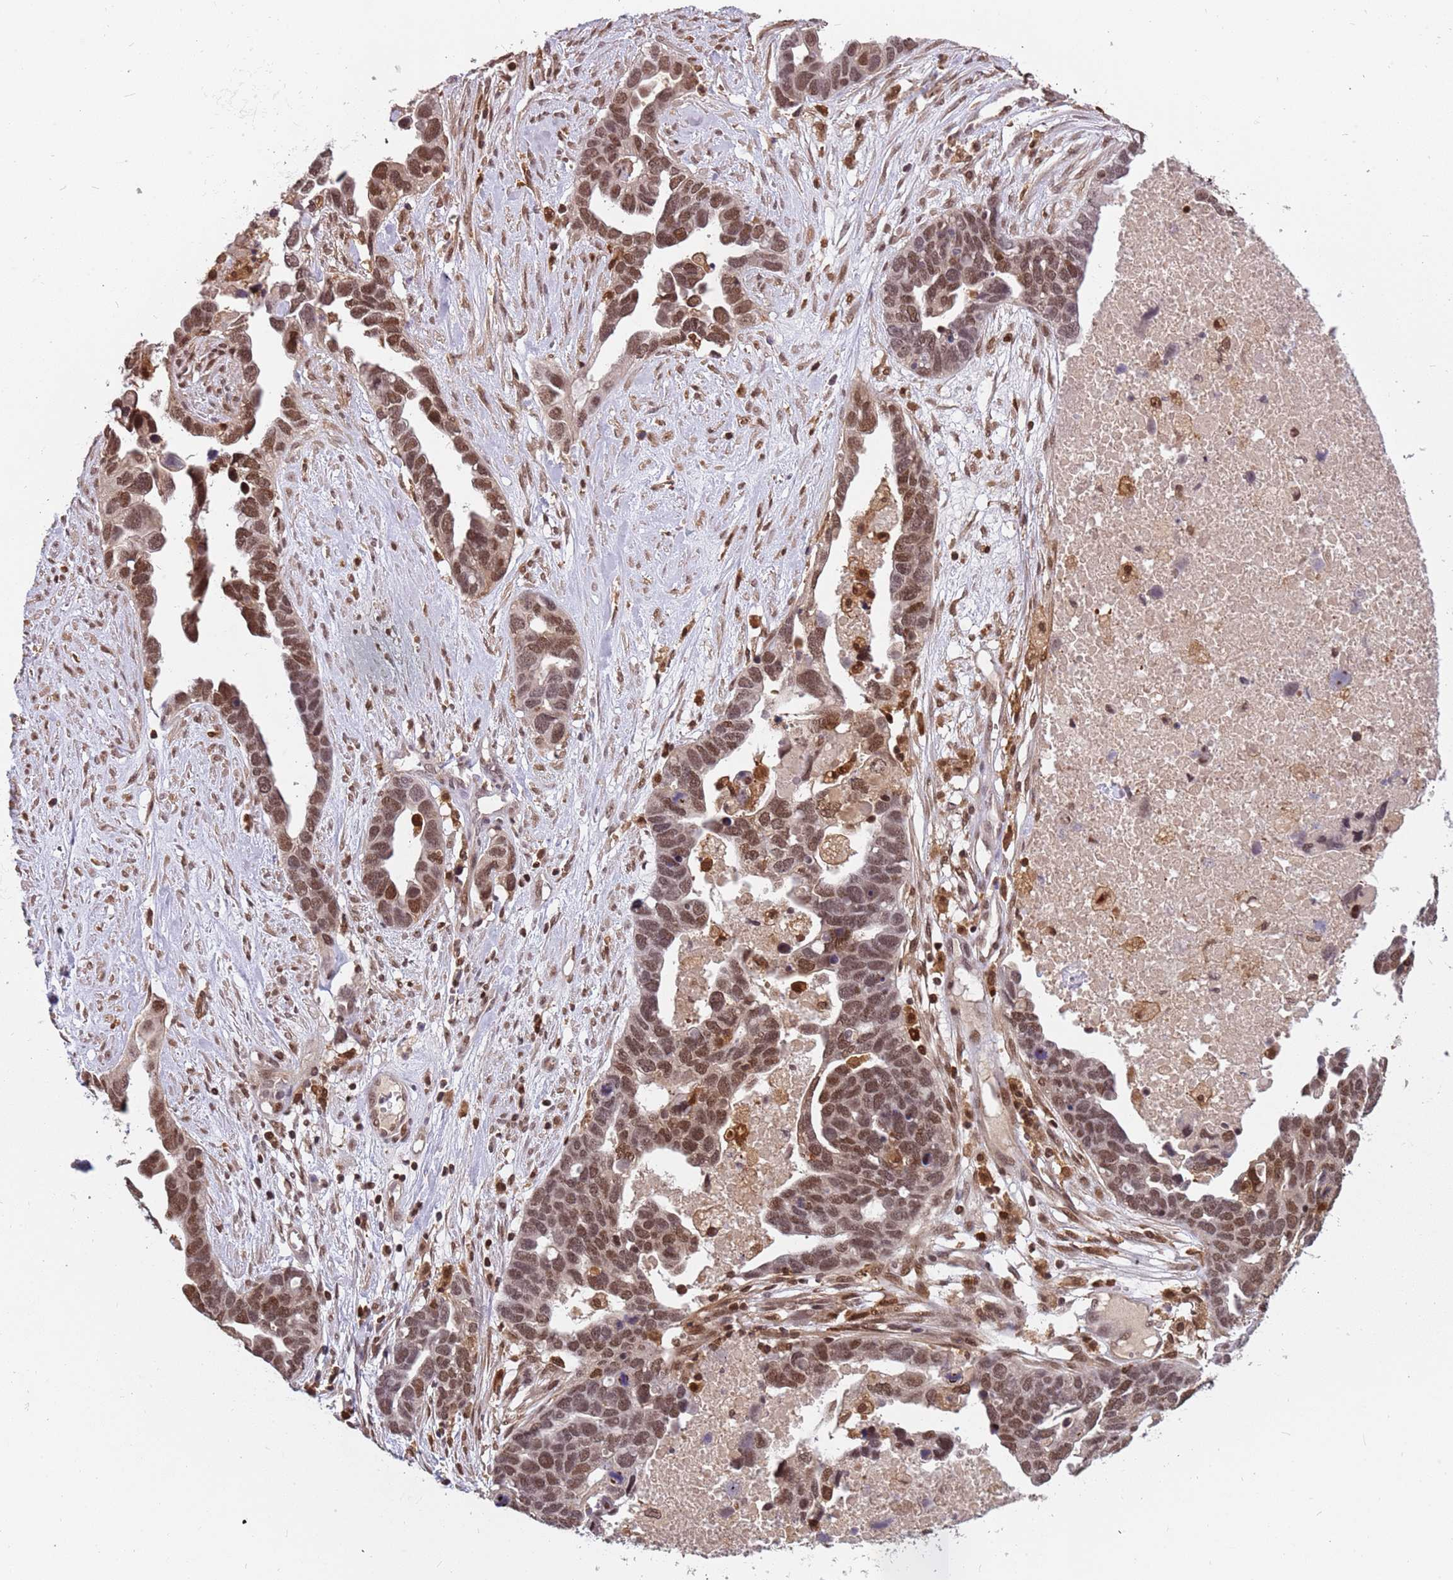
{"staining": {"intensity": "moderate", "quantity": ">75%", "location": "nuclear"}, "tissue": "ovarian cancer", "cell_type": "Tumor cells", "image_type": "cancer", "snomed": [{"axis": "morphology", "description": "Cystadenocarcinoma, serous, NOS"}, {"axis": "topography", "description": "Ovary"}], "caption": "High-magnification brightfield microscopy of ovarian cancer stained with DAB (3,3'-diaminobenzidine) (brown) and counterstained with hematoxylin (blue). tumor cells exhibit moderate nuclear staining is present in approximately>75% of cells. Ihc stains the protein of interest in brown and the nuclei are stained blue.", "gene": "GBP2", "patient": {"sex": "female", "age": 54}}